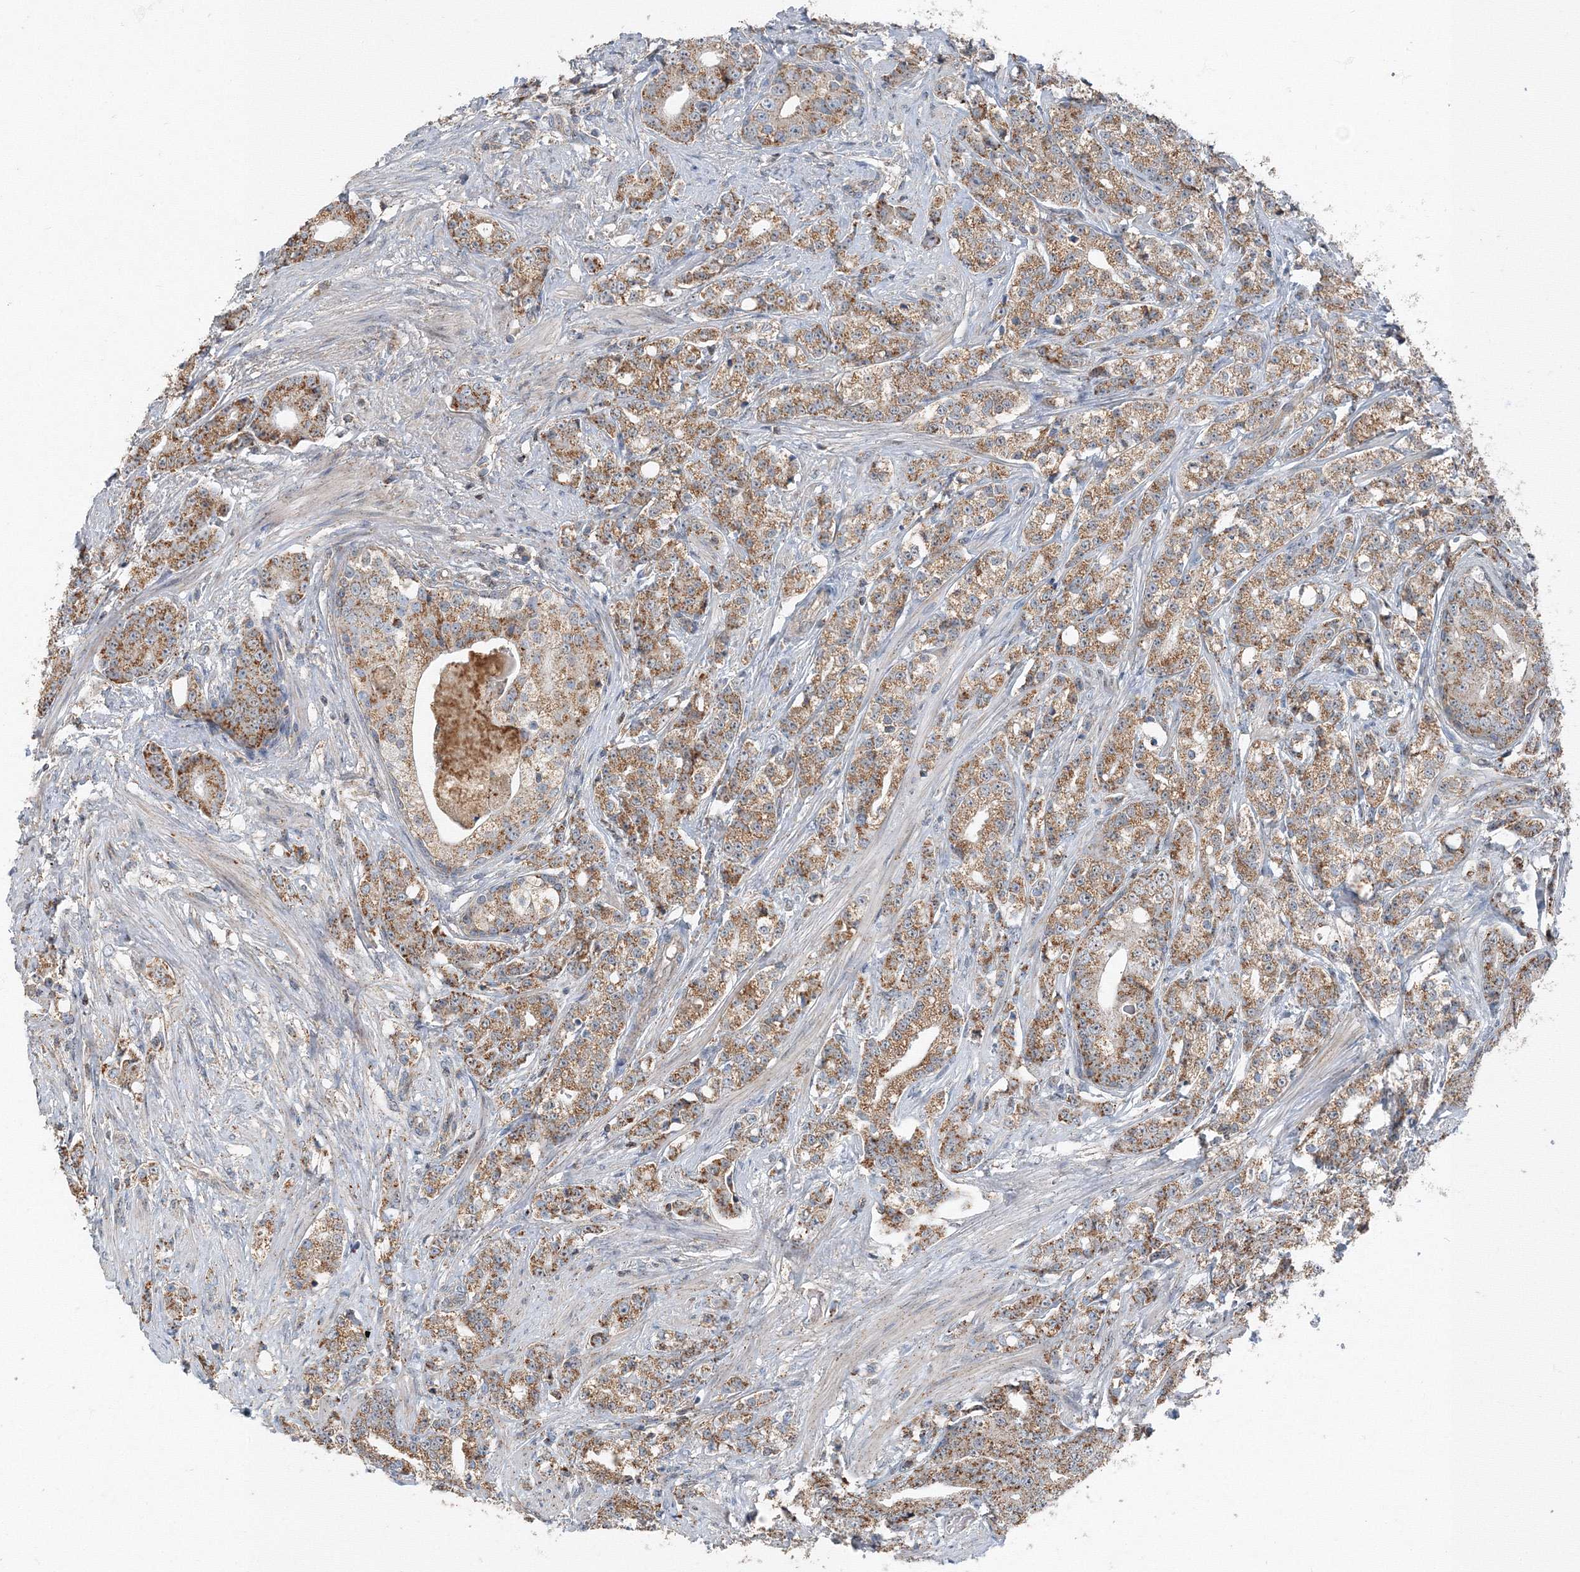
{"staining": {"intensity": "moderate", "quantity": ">75%", "location": "cytoplasmic/membranous"}, "tissue": "prostate cancer", "cell_type": "Tumor cells", "image_type": "cancer", "snomed": [{"axis": "morphology", "description": "Adenocarcinoma, High grade"}, {"axis": "topography", "description": "Prostate"}], "caption": "DAB immunohistochemical staining of prostate cancer (adenocarcinoma (high-grade)) displays moderate cytoplasmic/membranous protein staining in approximately >75% of tumor cells.", "gene": "AASDH", "patient": {"sex": "male", "age": 69}}